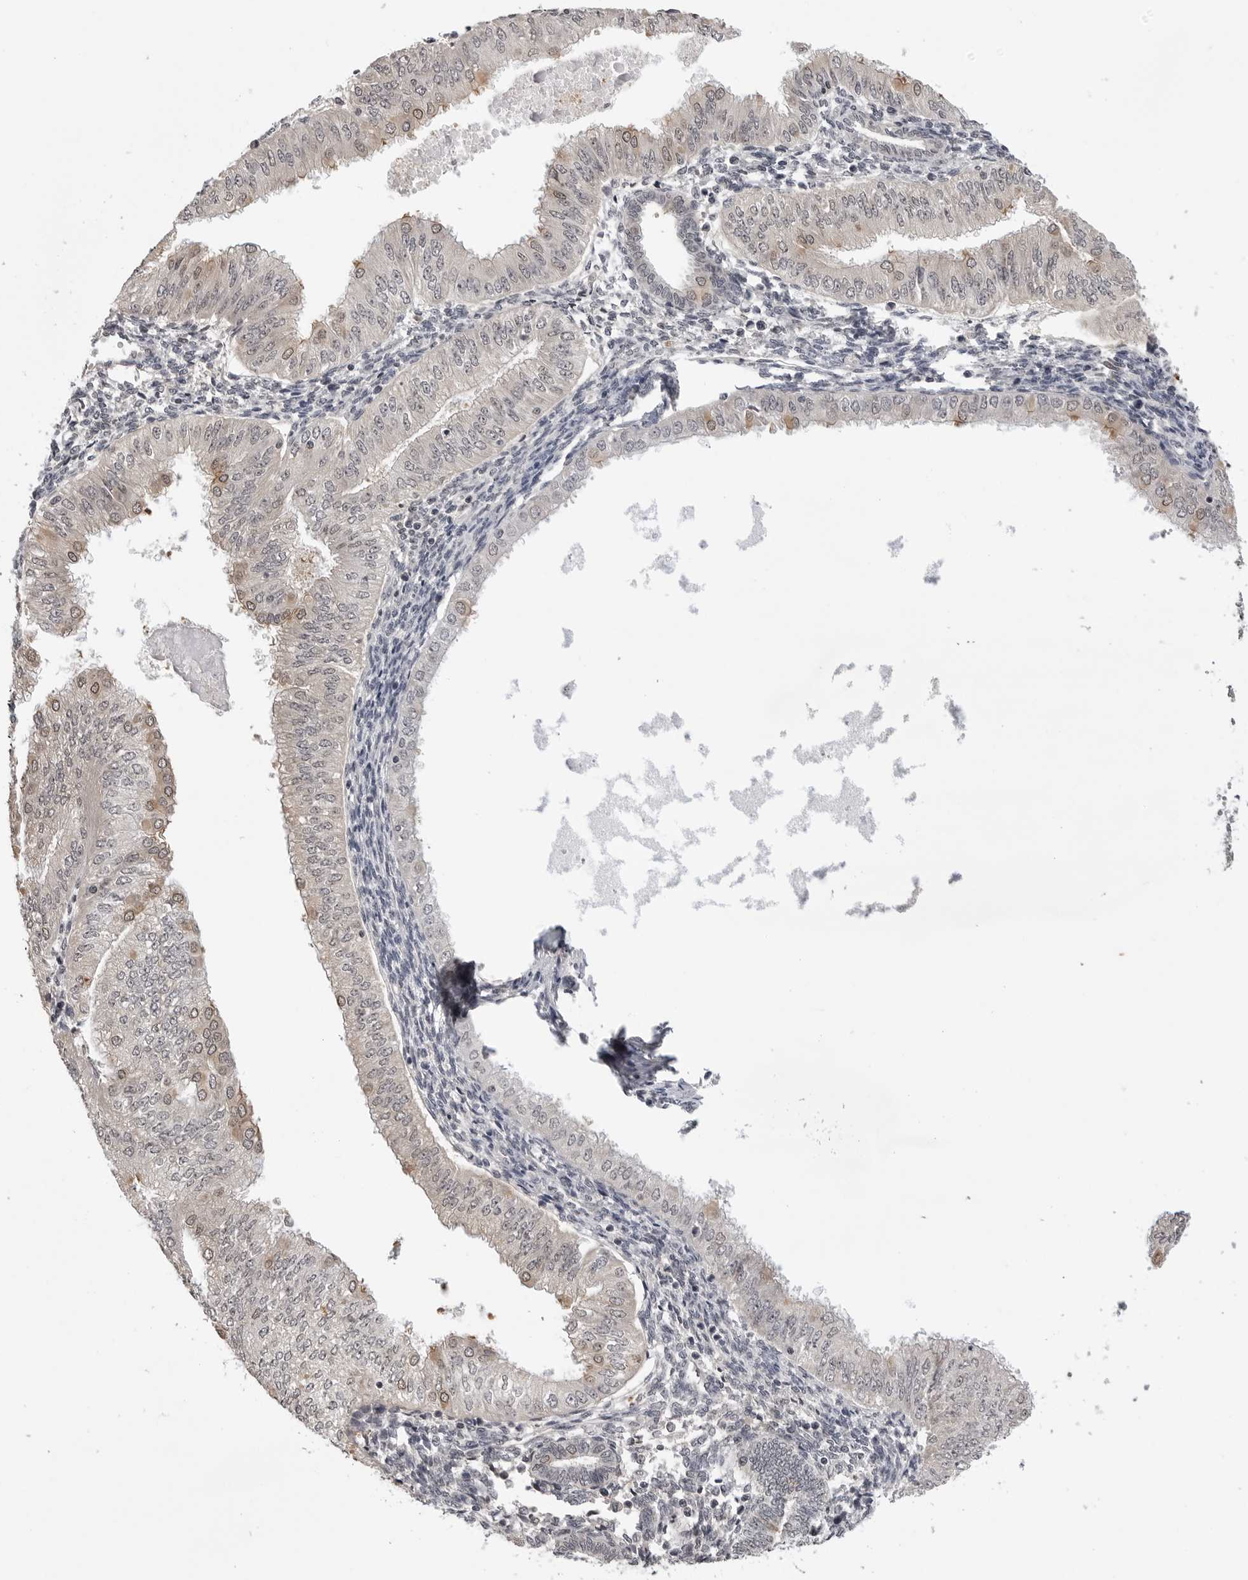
{"staining": {"intensity": "moderate", "quantity": "<25%", "location": "cytoplasmic/membranous,nuclear"}, "tissue": "endometrial cancer", "cell_type": "Tumor cells", "image_type": "cancer", "snomed": [{"axis": "morphology", "description": "Normal tissue, NOS"}, {"axis": "morphology", "description": "Adenocarcinoma, NOS"}, {"axis": "topography", "description": "Endometrium"}], "caption": "Moderate cytoplasmic/membranous and nuclear expression is seen in approximately <25% of tumor cells in adenocarcinoma (endometrial). (IHC, brightfield microscopy, high magnification).", "gene": "CDK20", "patient": {"sex": "female", "age": 53}}